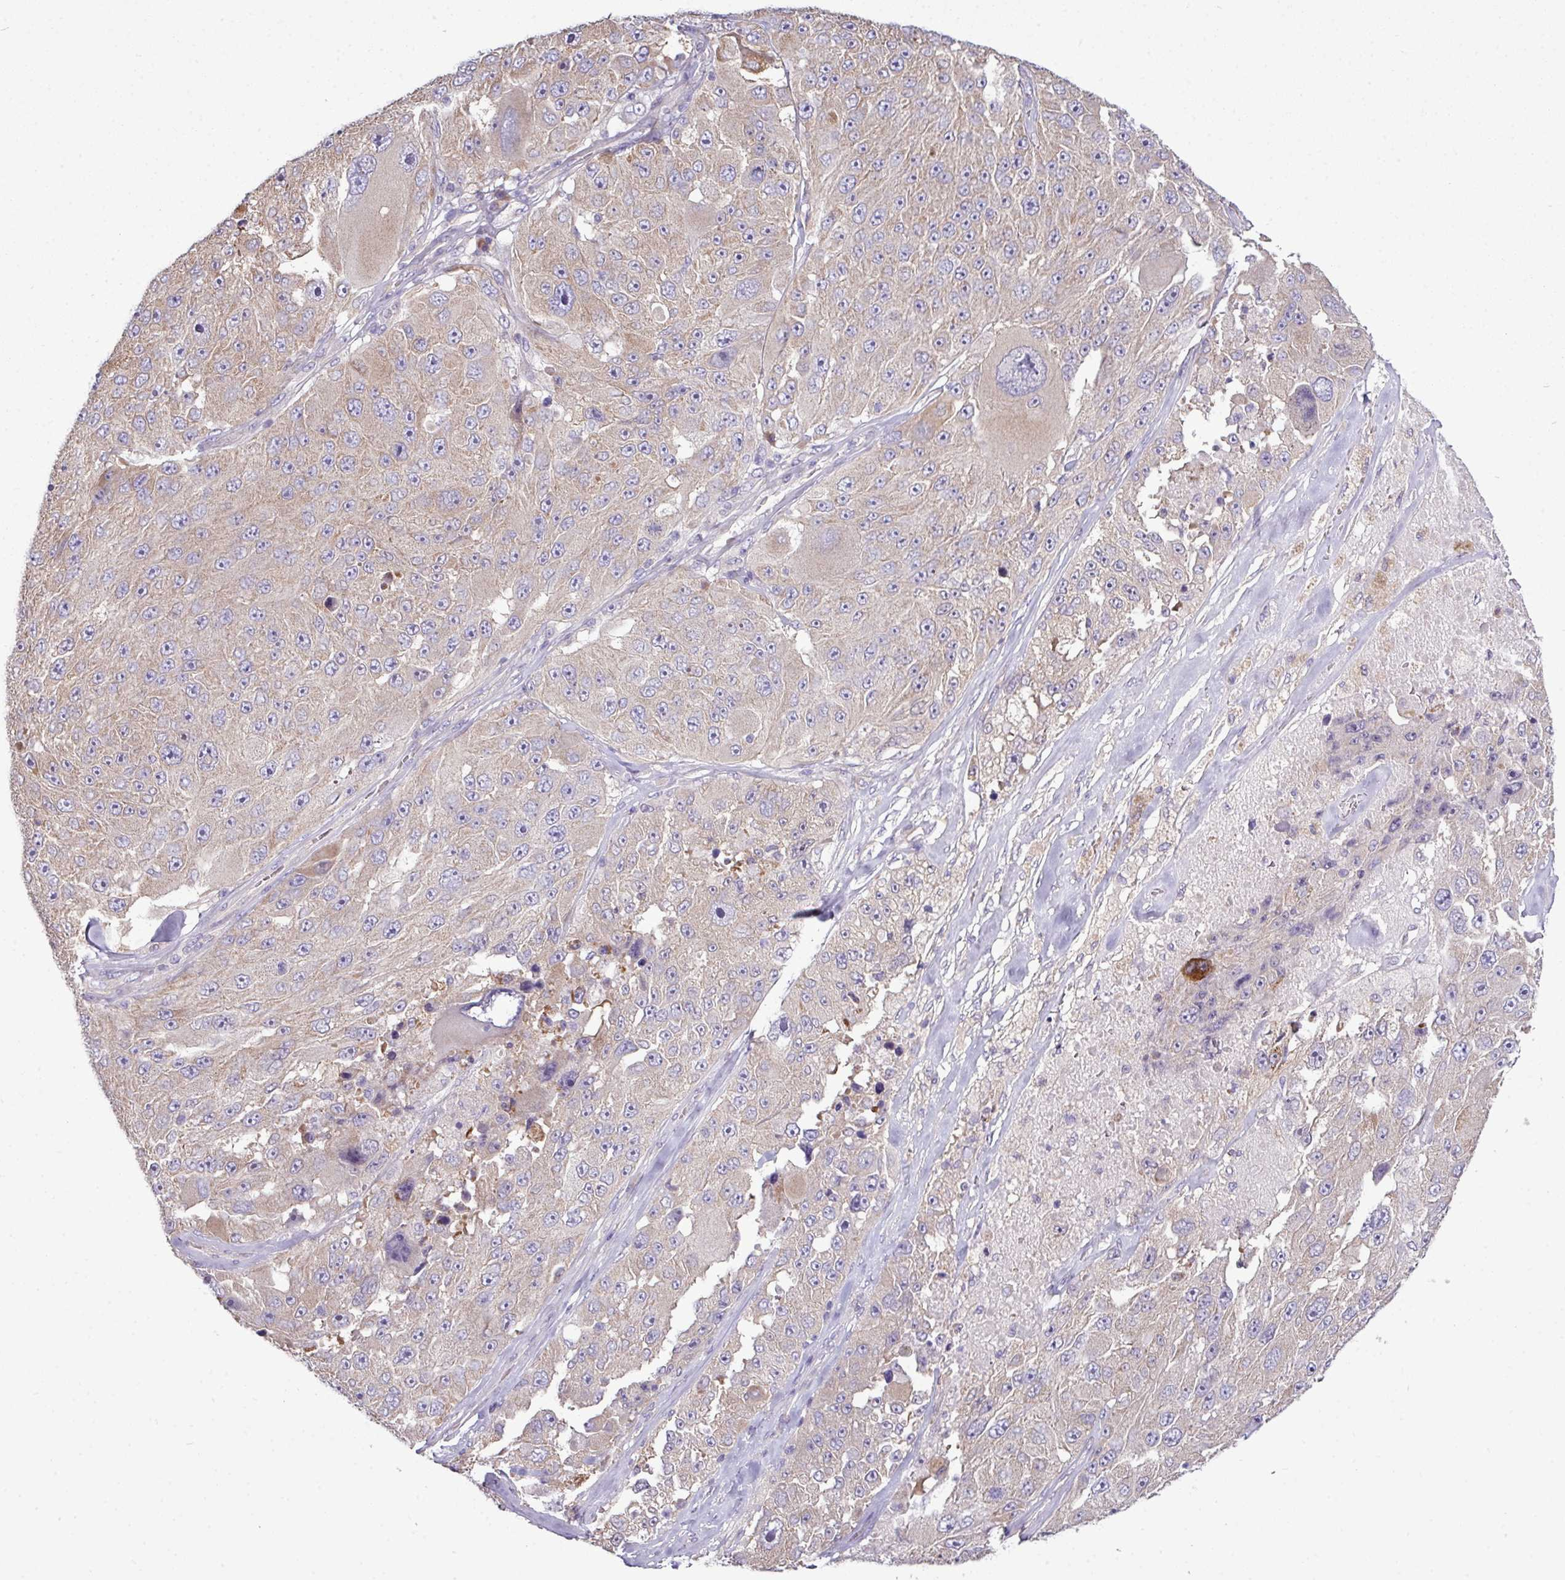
{"staining": {"intensity": "weak", "quantity": "25%-75%", "location": "cytoplasmic/membranous"}, "tissue": "melanoma", "cell_type": "Tumor cells", "image_type": "cancer", "snomed": [{"axis": "morphology", "description": "Malignant melanoma, Metastatic site"}, {"axis": "topography", "description": "Lymph node"}], "caption": "Immunohistochemistry (IHC) histopathology image of neoplastic tissue: human melanoma stained using immunohistochemistry (IHC) reveals low levels of weak protein expression localized specifically in the cytoplasmic/membranous of tumor cells, appearing as a cytoplasmic/membranous brown color.", "gene": "AGAP5", "patient": {"sex": "male", "age": 62}}